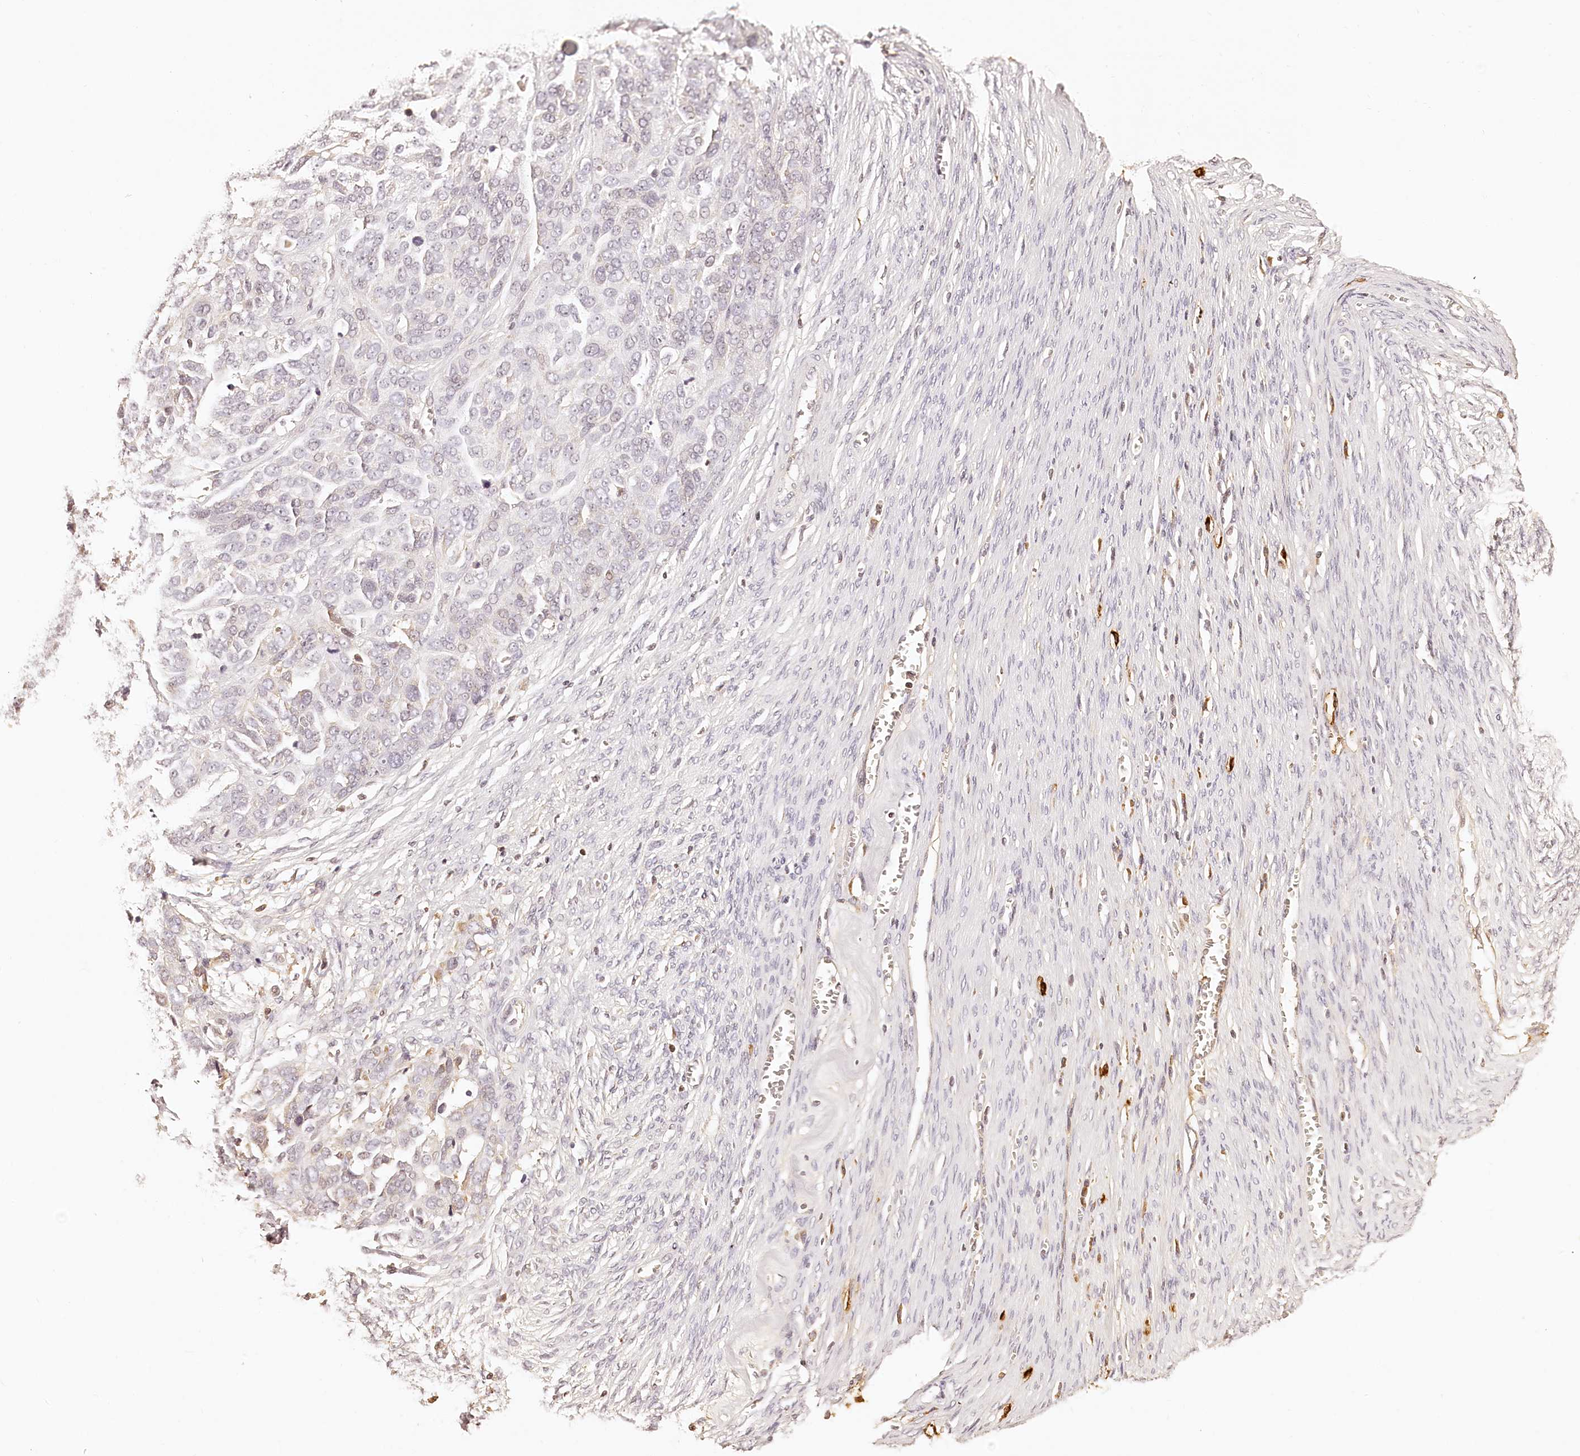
{"staining": {"intensity": "negative", "quantity": "none", "location": "none"}, "tissue": "ovarian cancer", "cell_type": "Tumor cells", "image_type": "cancer", "snomed": [{"axis": "morphology", "description": "Cystadenocarcinoma, serous, NOS"}, {"axis": "topography", "description": "Ovary"}], "caption": "Tumor cells are negative for protein expression in human ovarian serous cystadenocarcinoma.", "gene": "SYNGR1", "patient": {"sex": "female", "age": 44}}